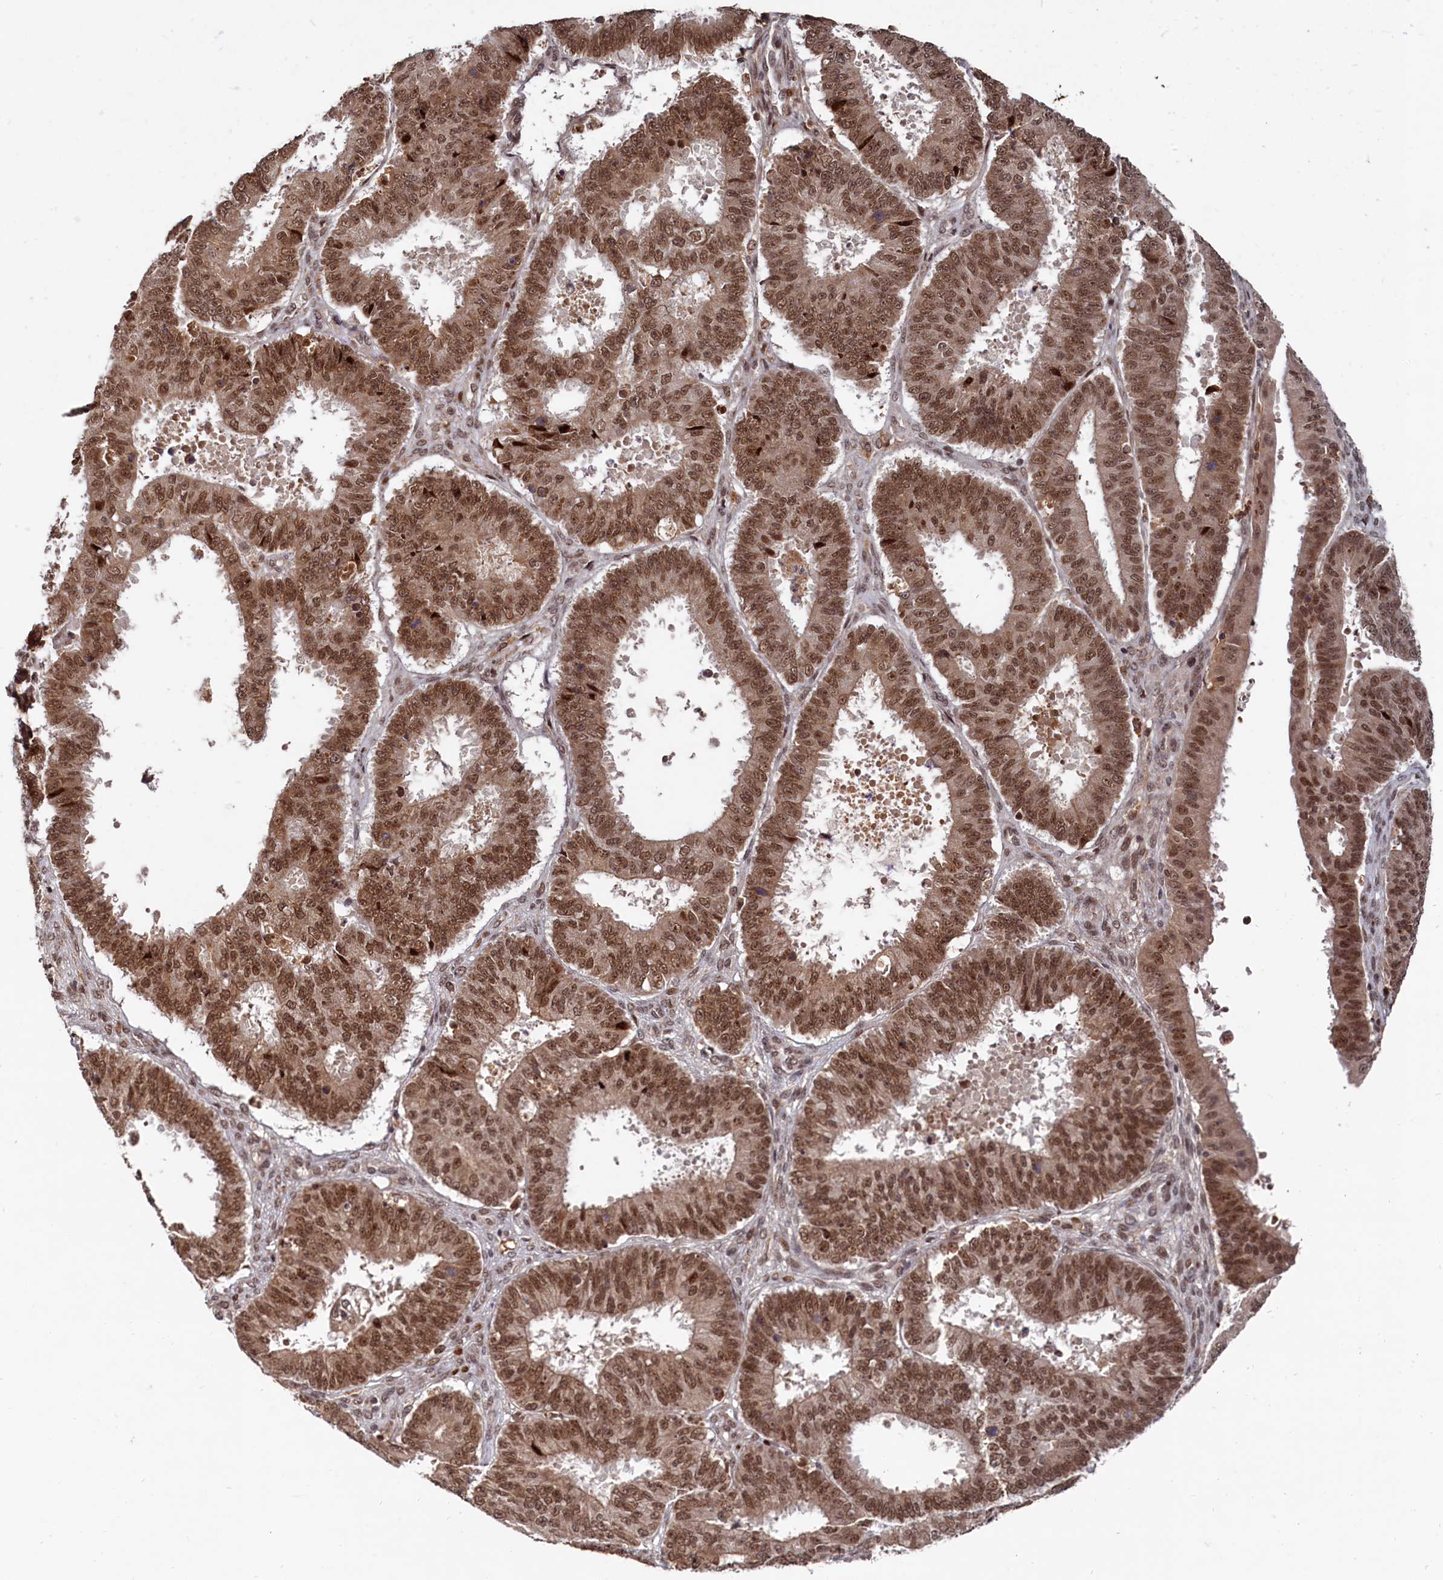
{"staining": {"intensity": "moderate", "quantity": ">75%", "location": "nuclear"}, "tissue": "ovarian cancer", "cell_type": "Tumor cells", "image_type": "cancer", "snomed": [{"axis": "morphology", "description": "Carcinoma, endometroid"}, {"axis": "topography", "description": "Appendix"}, {"axis": "topography", "description": "Ovary"}], "caption": "Brown immunohistochemical staining in ovarian endometroid carcinoma exhibits moderate nuclear positivity in approximately >75% of tumor cells. The protein is shown in brown color, while the nuclei are stained blue.", "gene": "TRAPPC4", "patient": {"sex": "female", "age": 42}}